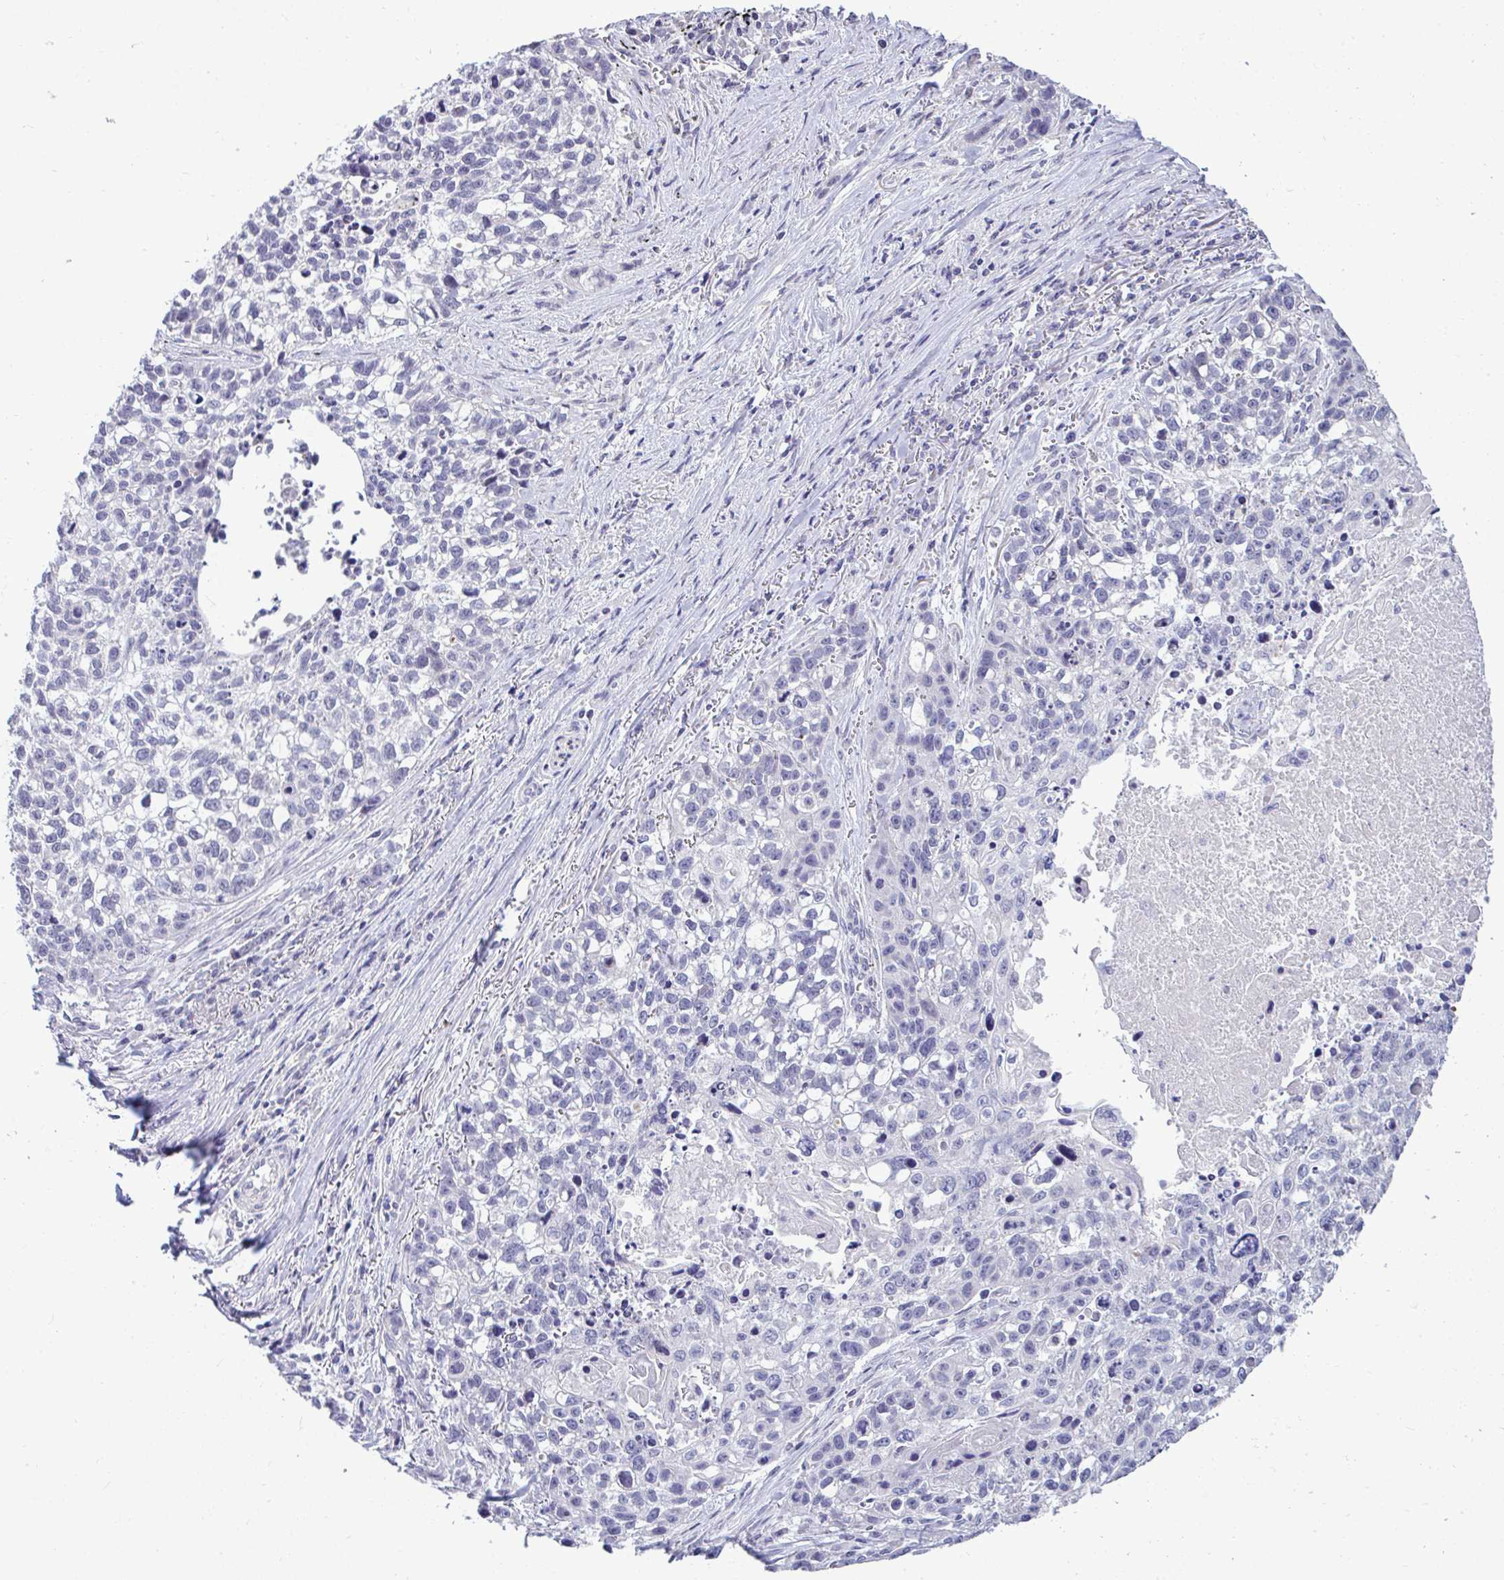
{"staining": {"intensity": "negative", "quantity": "none", "location": "none"}, "tissue": "lung cancer", "cell_type": "Tumor cells", "image_type": "cancer", "snomed": [{"axis": "morphology", "description": "Squamous cell carcinoma, NOS"}, {"axis": "topography", "description": "Lung"}], "caption": "The image displays no staining of tumor cells in lung cancer (squamous cell carcinoma).", "gene": "PIGK", "patient": {"sex": "male", "age": 74}}